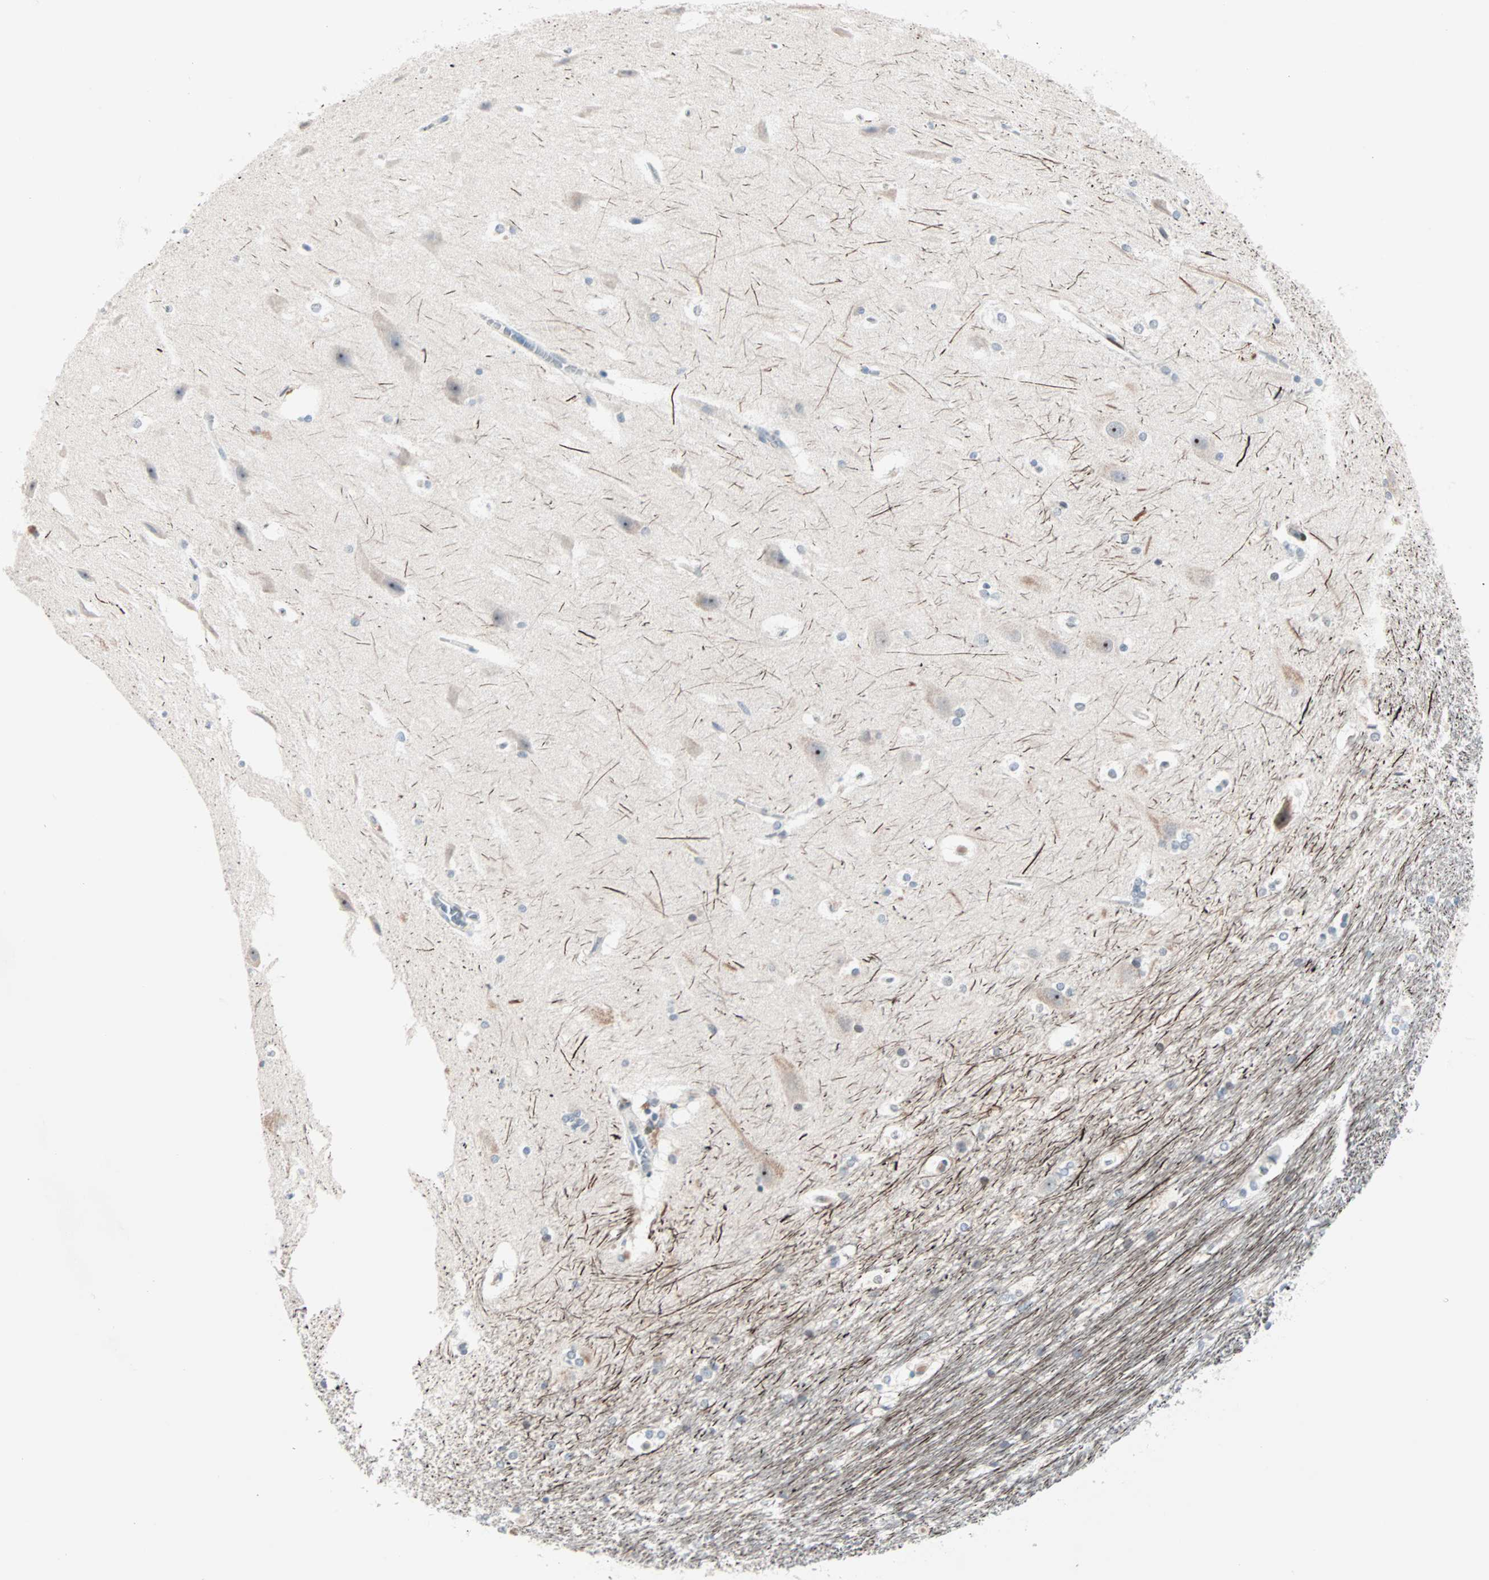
{"staining": {"intensity": "negative", "quantity": "none", "location": "none"}, "tissue": "hippocampus", "cell_type": "Glial cells", "image_type": "normal", "snomed": [{"axis": "morphology", "description": "Normal tissue, NOS"}, {"axis": "topography", "description": "Hippocampus"}], "caption": "Protein analysis of benign hippocampus shows no significant expression in glial cells. (Immunohistochemistry (ihc), brightfield microscopy, high magnification).", "gene": "NEFH", "patient": {"sex": "female", "age": 19}}